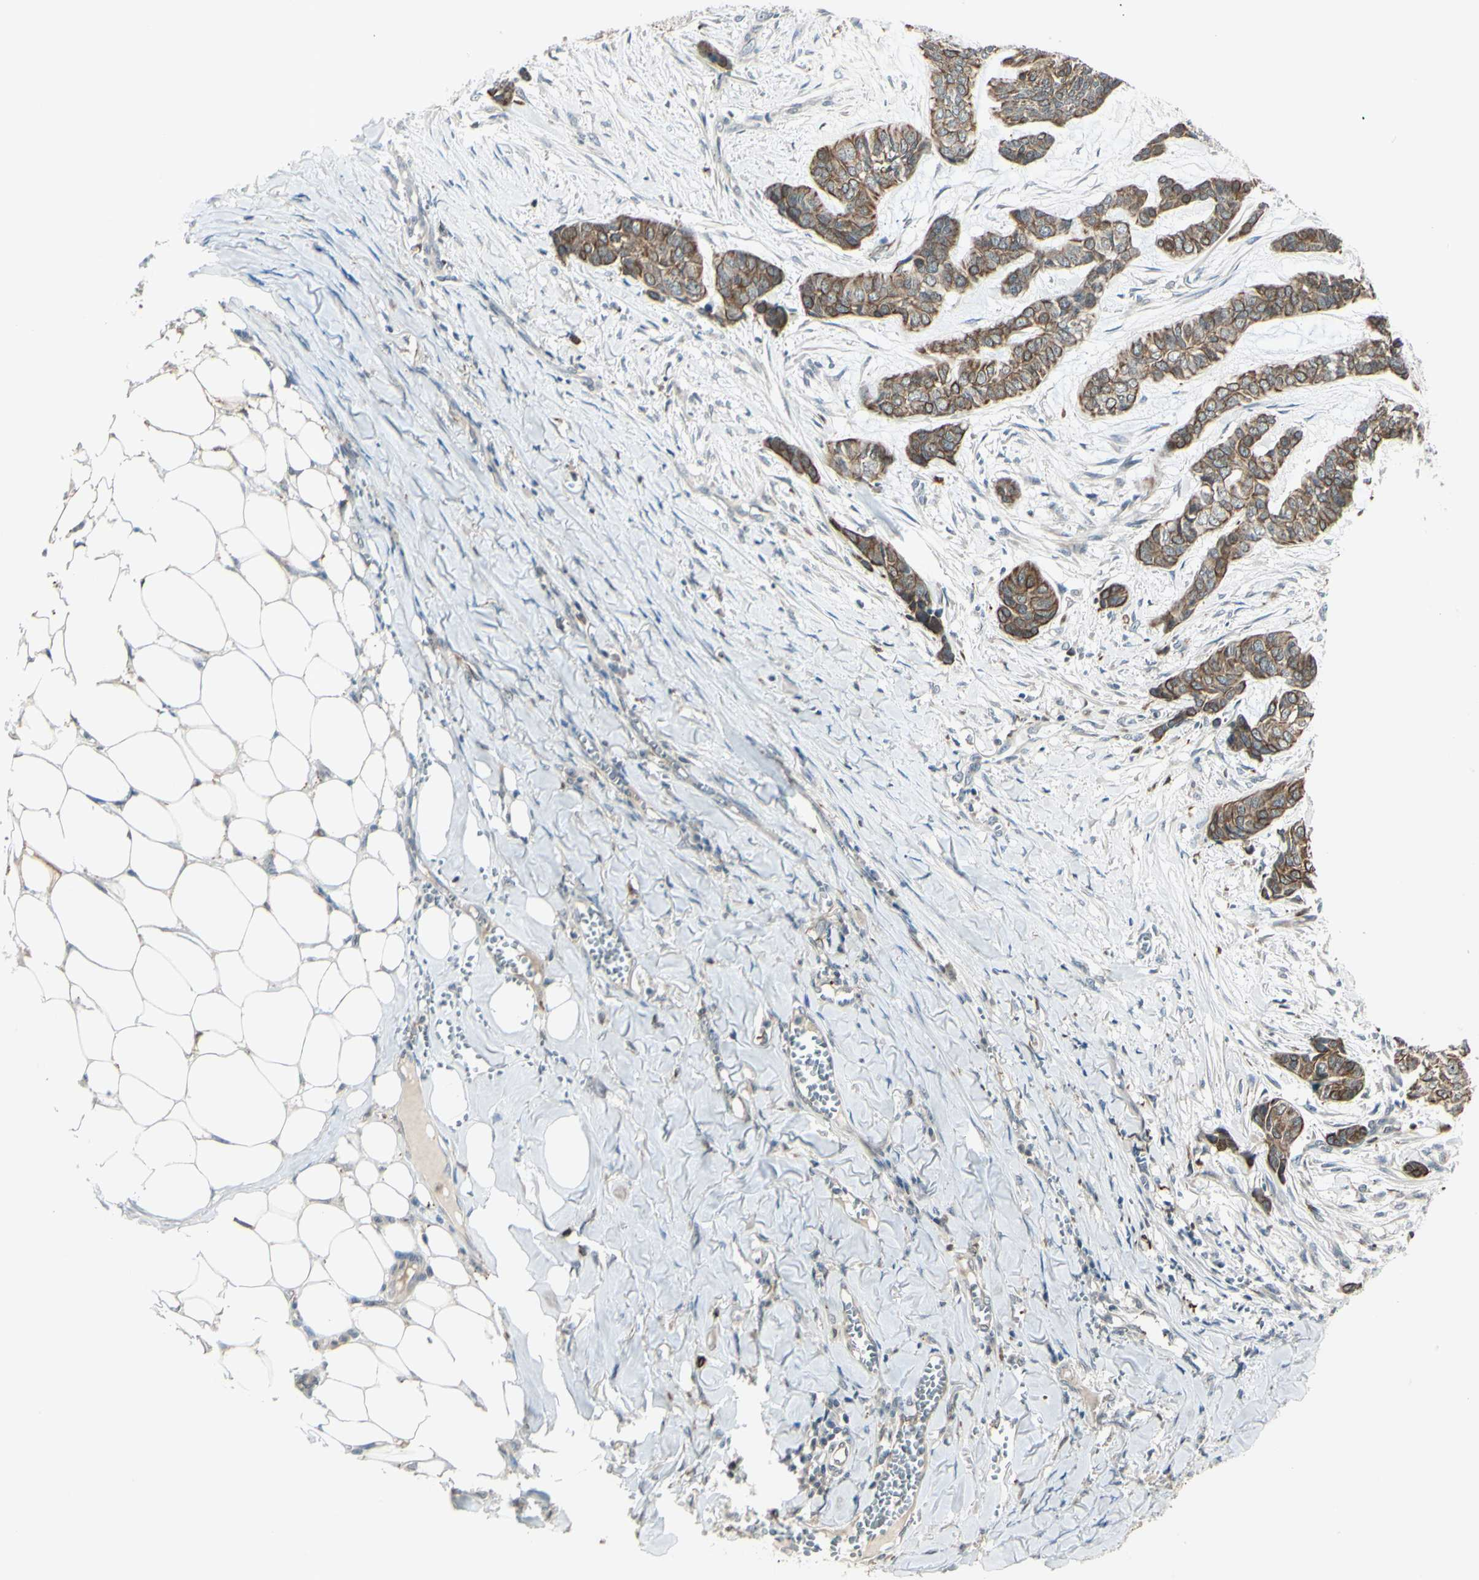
{"staining": {"intensity": "moderate", "quantity": ">75%", "location": "cytoplasmic/membranous"}, "tissue": "skin cancer", "cell_type": "Tumor cells", "image_type": "cancer", "snomed": [{"axis": "morphology", "description": "Basal cell carcinoma"}, {"axis": "topography", "description": "Skin"}], "caption": "About >75% of tumor cells in basal cell carcinoma (skin) display moderate cytoplasmic/membranous protein expression as visualized by brown immunohistochemical staining.", "gene": "FGFR2", "patient": {"sex": "female", "age": 64}}